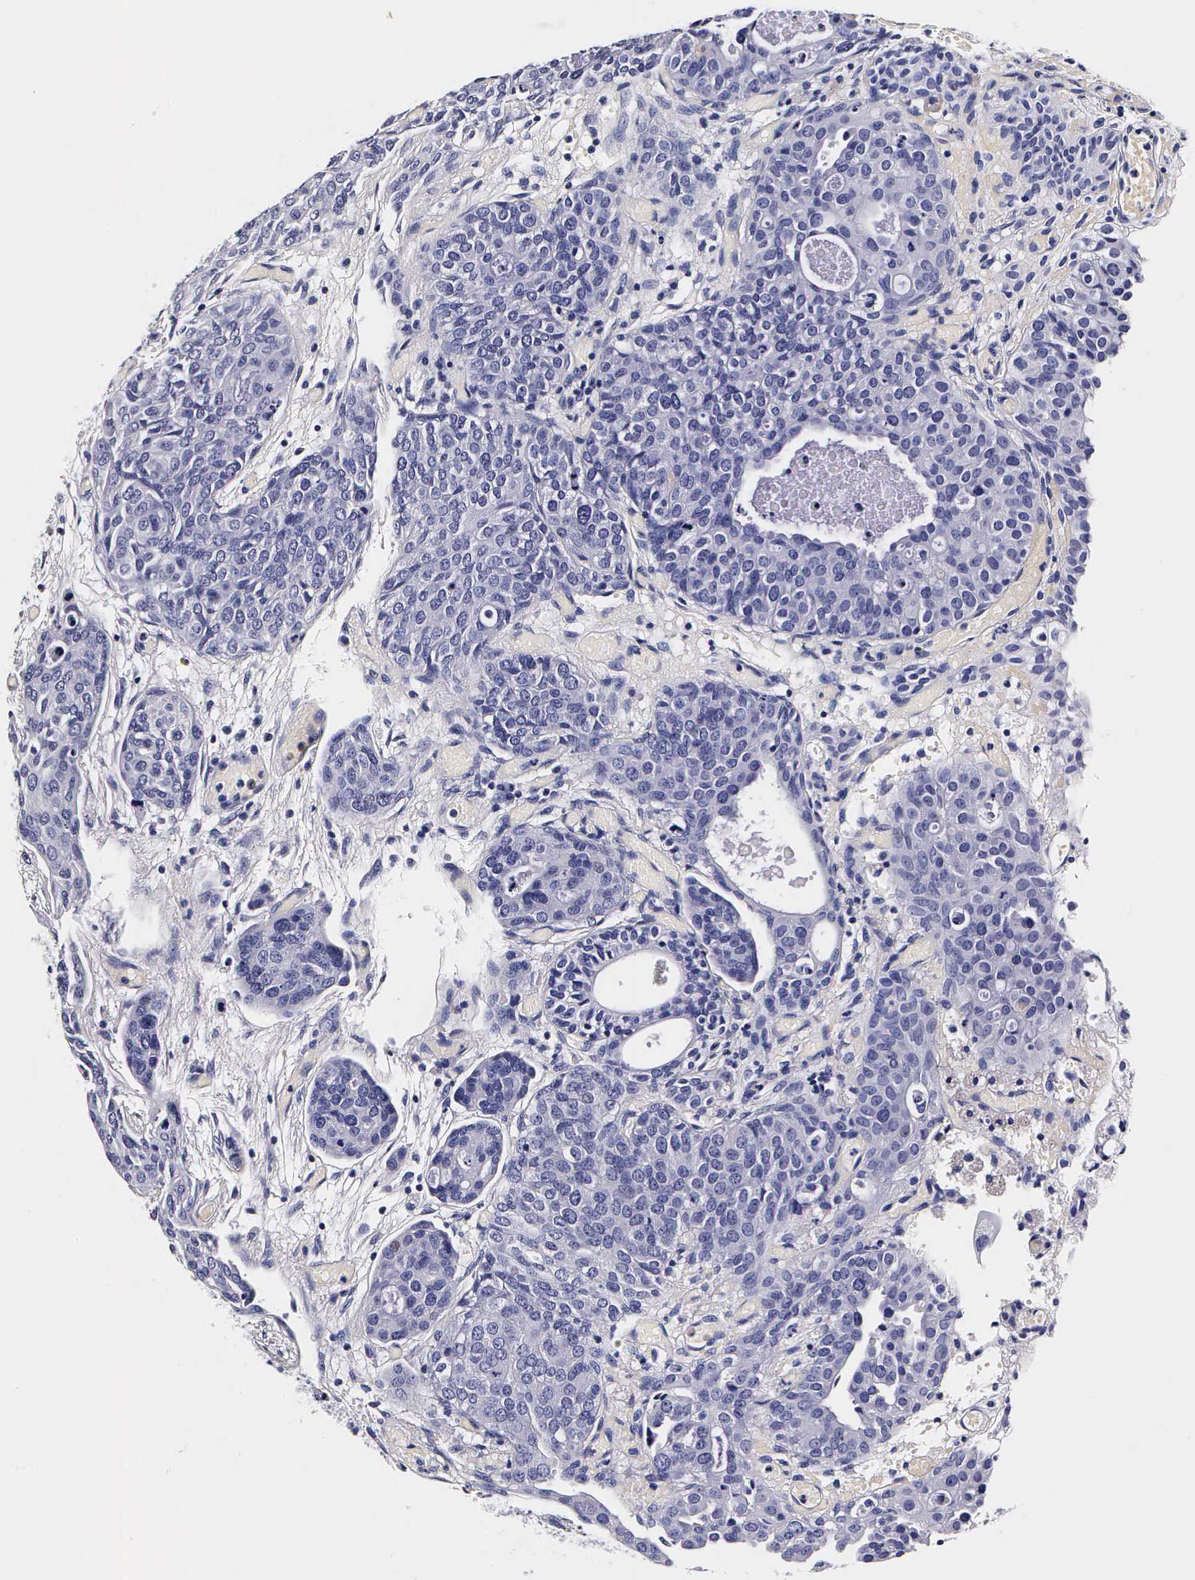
{"staining": {"intensity": "negative", "quantity": "none", "location": "none"}, "tissue": "urothelial cancer", "cell_type": "Tumor cells", "image_type": "cancer", "snomed": [{"axis": "morphology", "description": "Urothelial carcinoma, High grade"}, {"axis": "topography", "description": "Urinary bladder"}], "caption": "Micrograph shows no significant protein staining in tumor cells of urothelial carcinoma (high-grade).", "gene": "IAPP", "patient": {"sex": "male", "age": 78}}